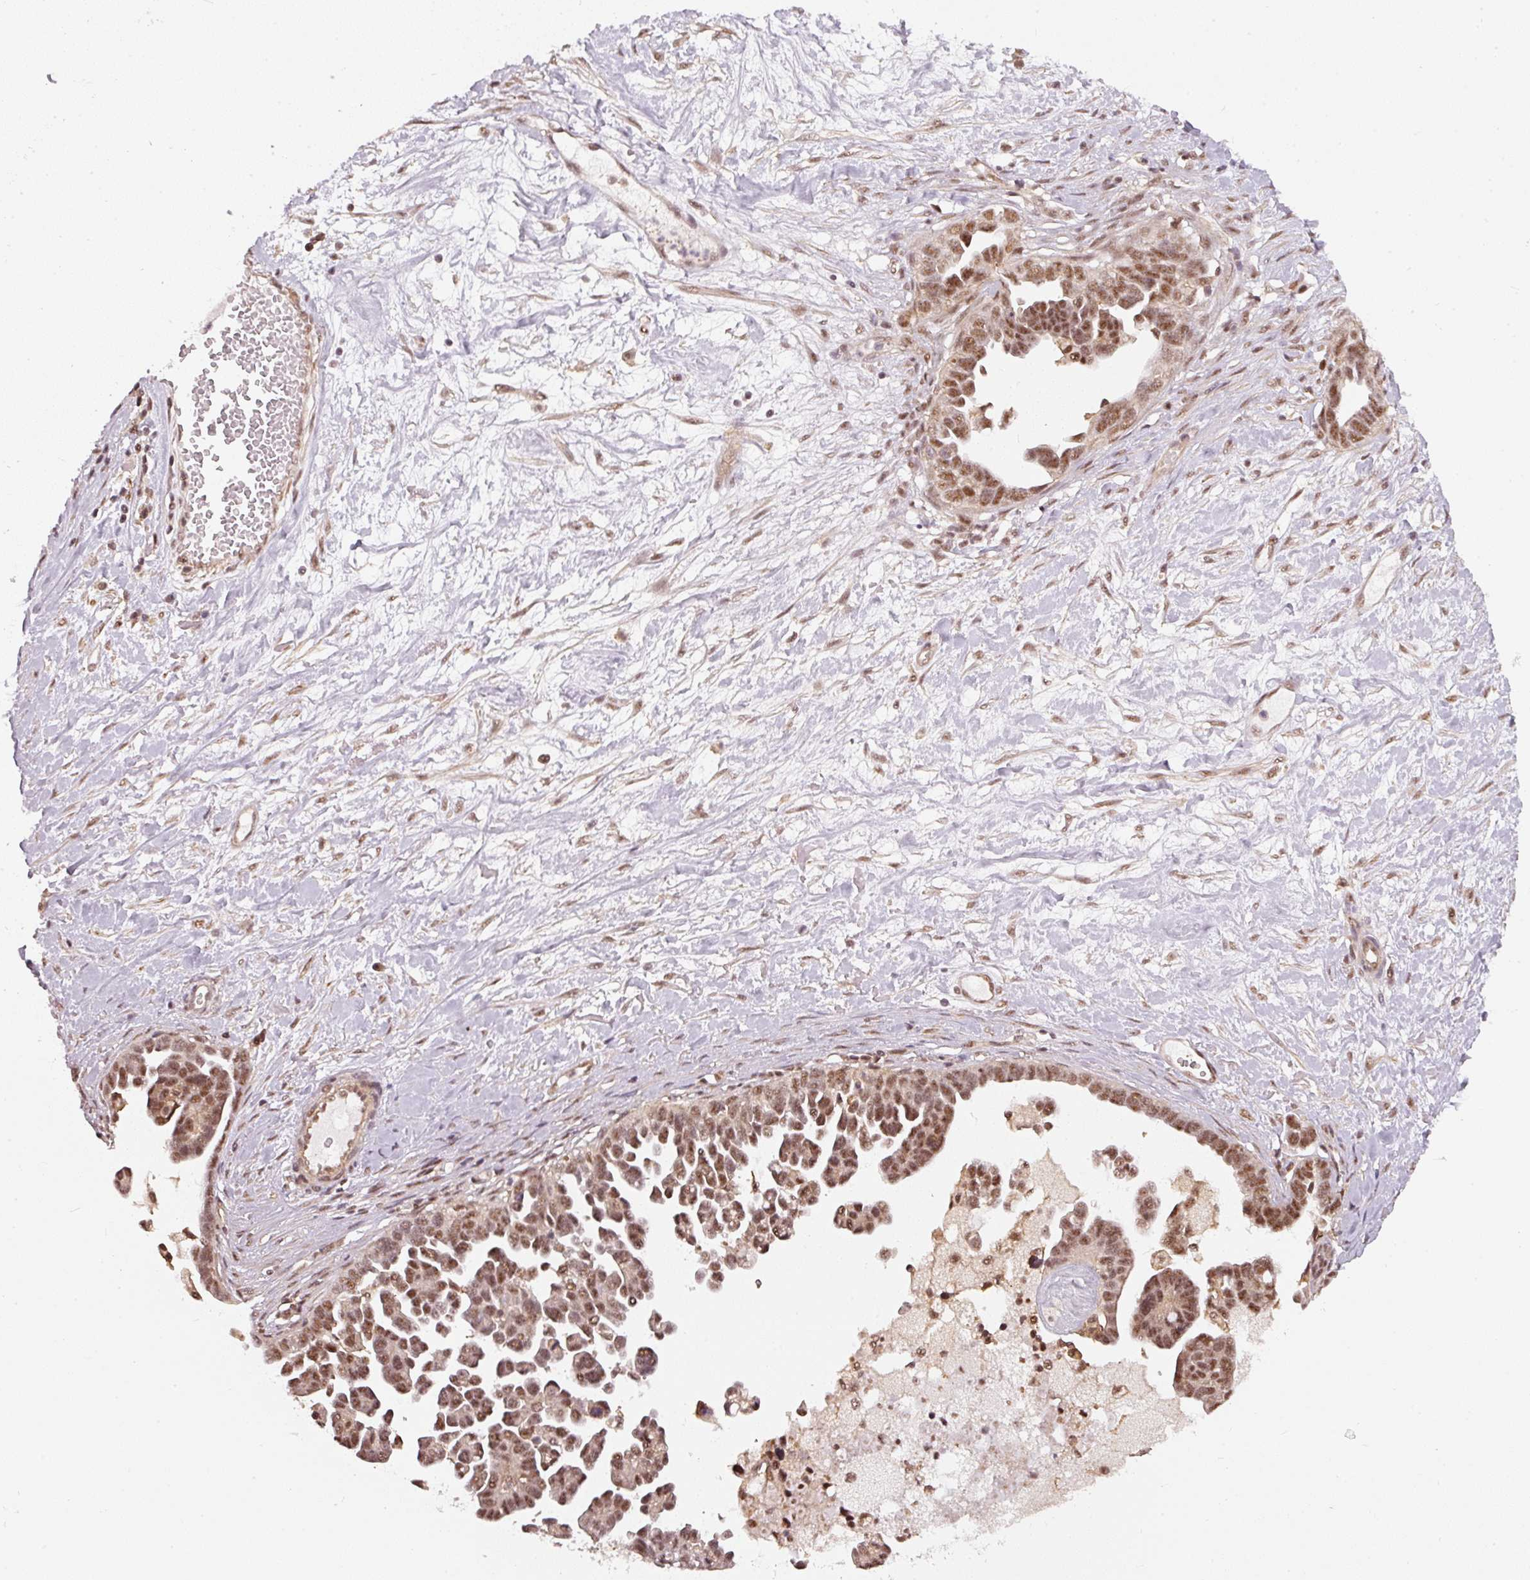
{"staining": {"intensity": "moderate", "quantity": ">75%", "location": "nuclear"}, "tissue": "ovarian cancer", "cell_type": "Tumor cells", "image_type": "cancer", "snomed": [{"axis": "morphology", "description": "Cystadenocarcinoma, serous, NOS"}, {"axis": "topography", "description": "Ovary"}], "caption": "Immunohistochemical staining of human ovarian cancer demonstrates medium levels of moderate nuclear protein expression in approximately >75% of tumor cells.", "gene": "THOC6", "patient": {"sex": "female", "age": 54}}